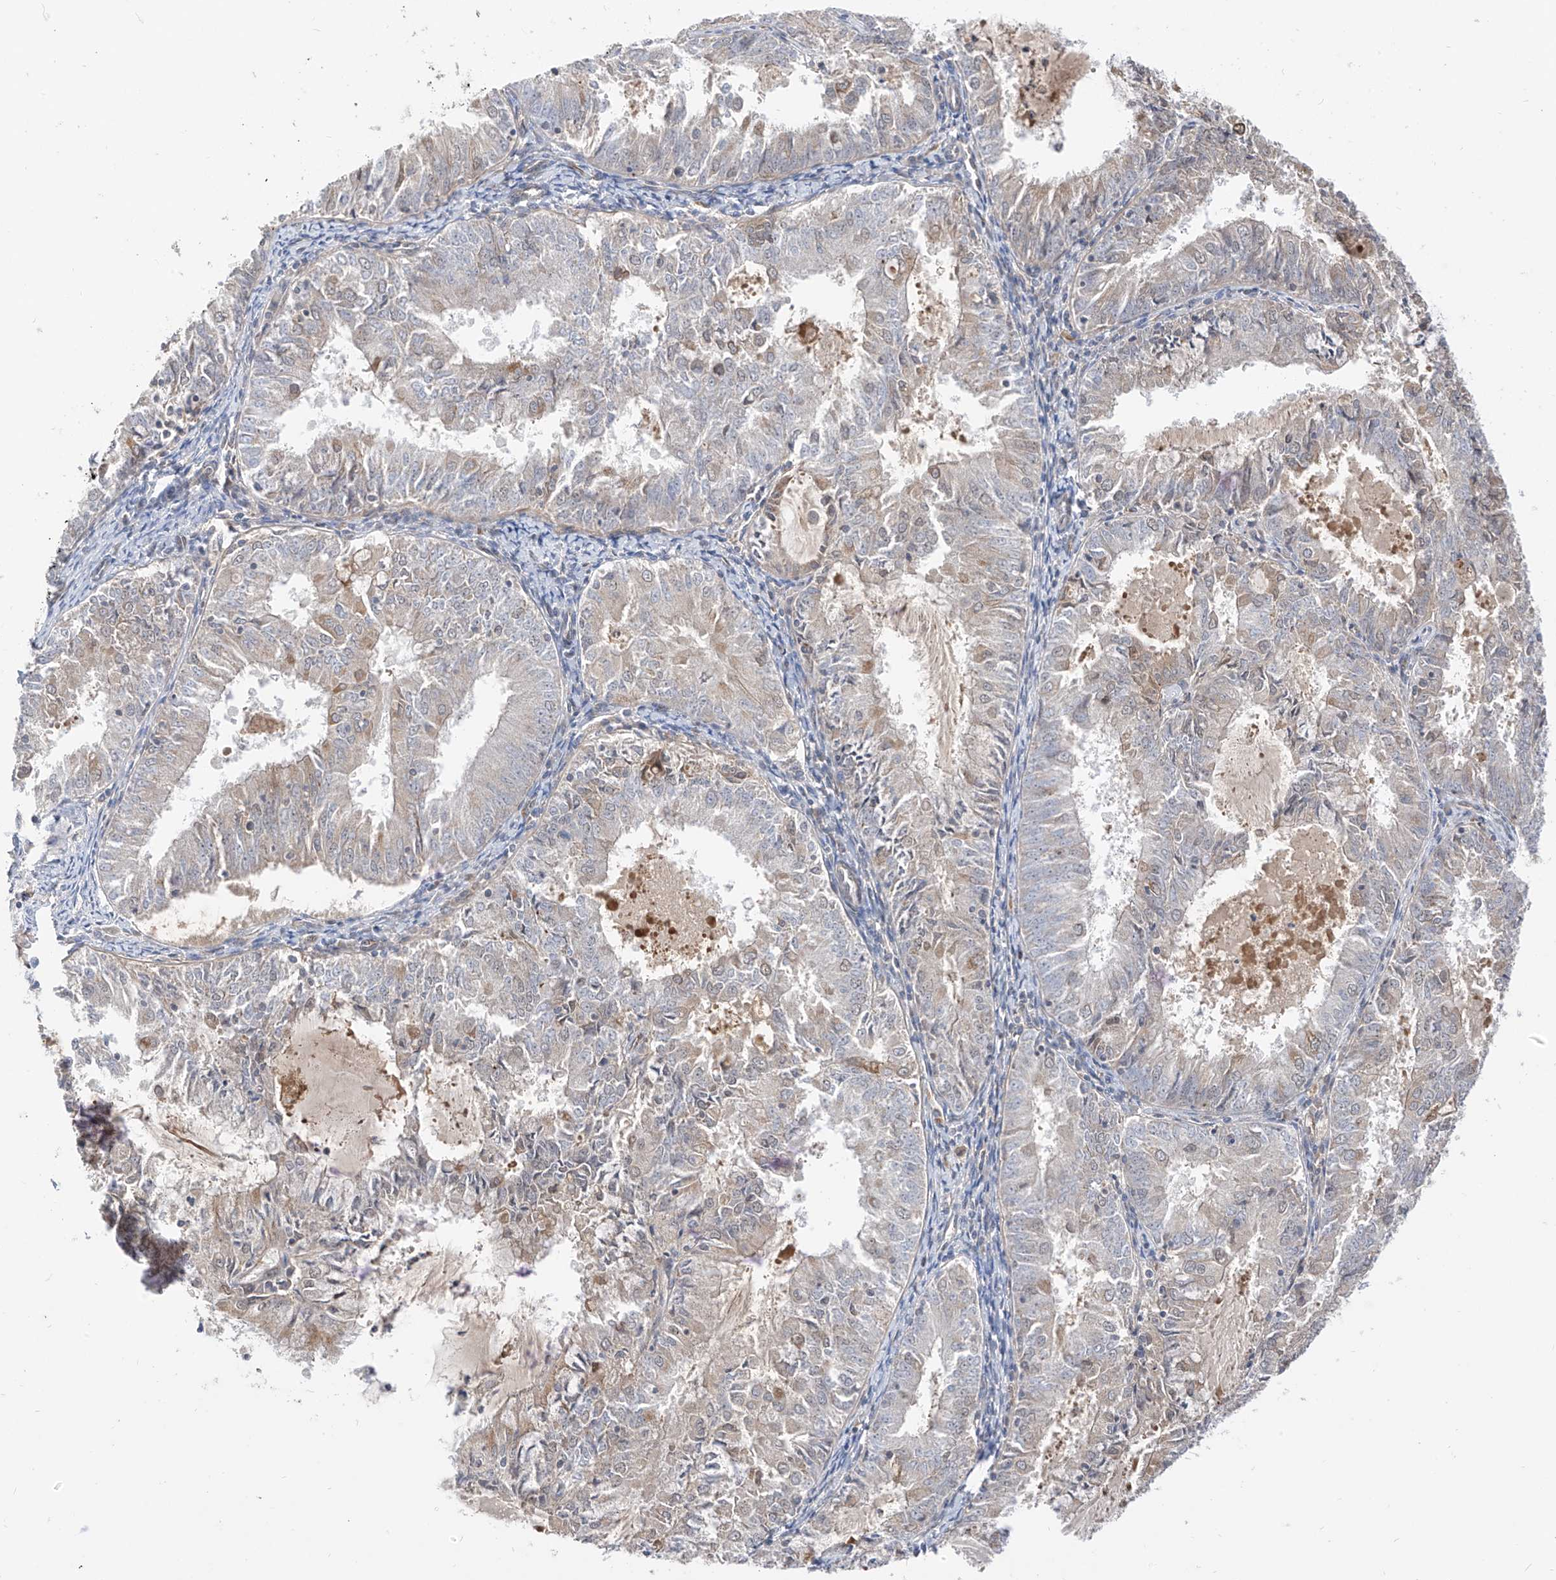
{"staining": {"intensity": "weak", "quantity": "<25%", "location": "cytoplasmic/membranous"}, "tissue": "endometrial cancer", "cell_type": "Tumor cells", "image_type": "cancer", "snomed": [{"axis": "morphology", "description": "Adenocarcinoma, NOS"}, {"axis": "topography", "description": "Endometrium"}], "caption": "Photomicrograph shows no significant protein positivity in tumor cells of endometrial adenocarcinoma.", "gene": "MRTFA", "patient": {"sex": "female", "age": 57}}